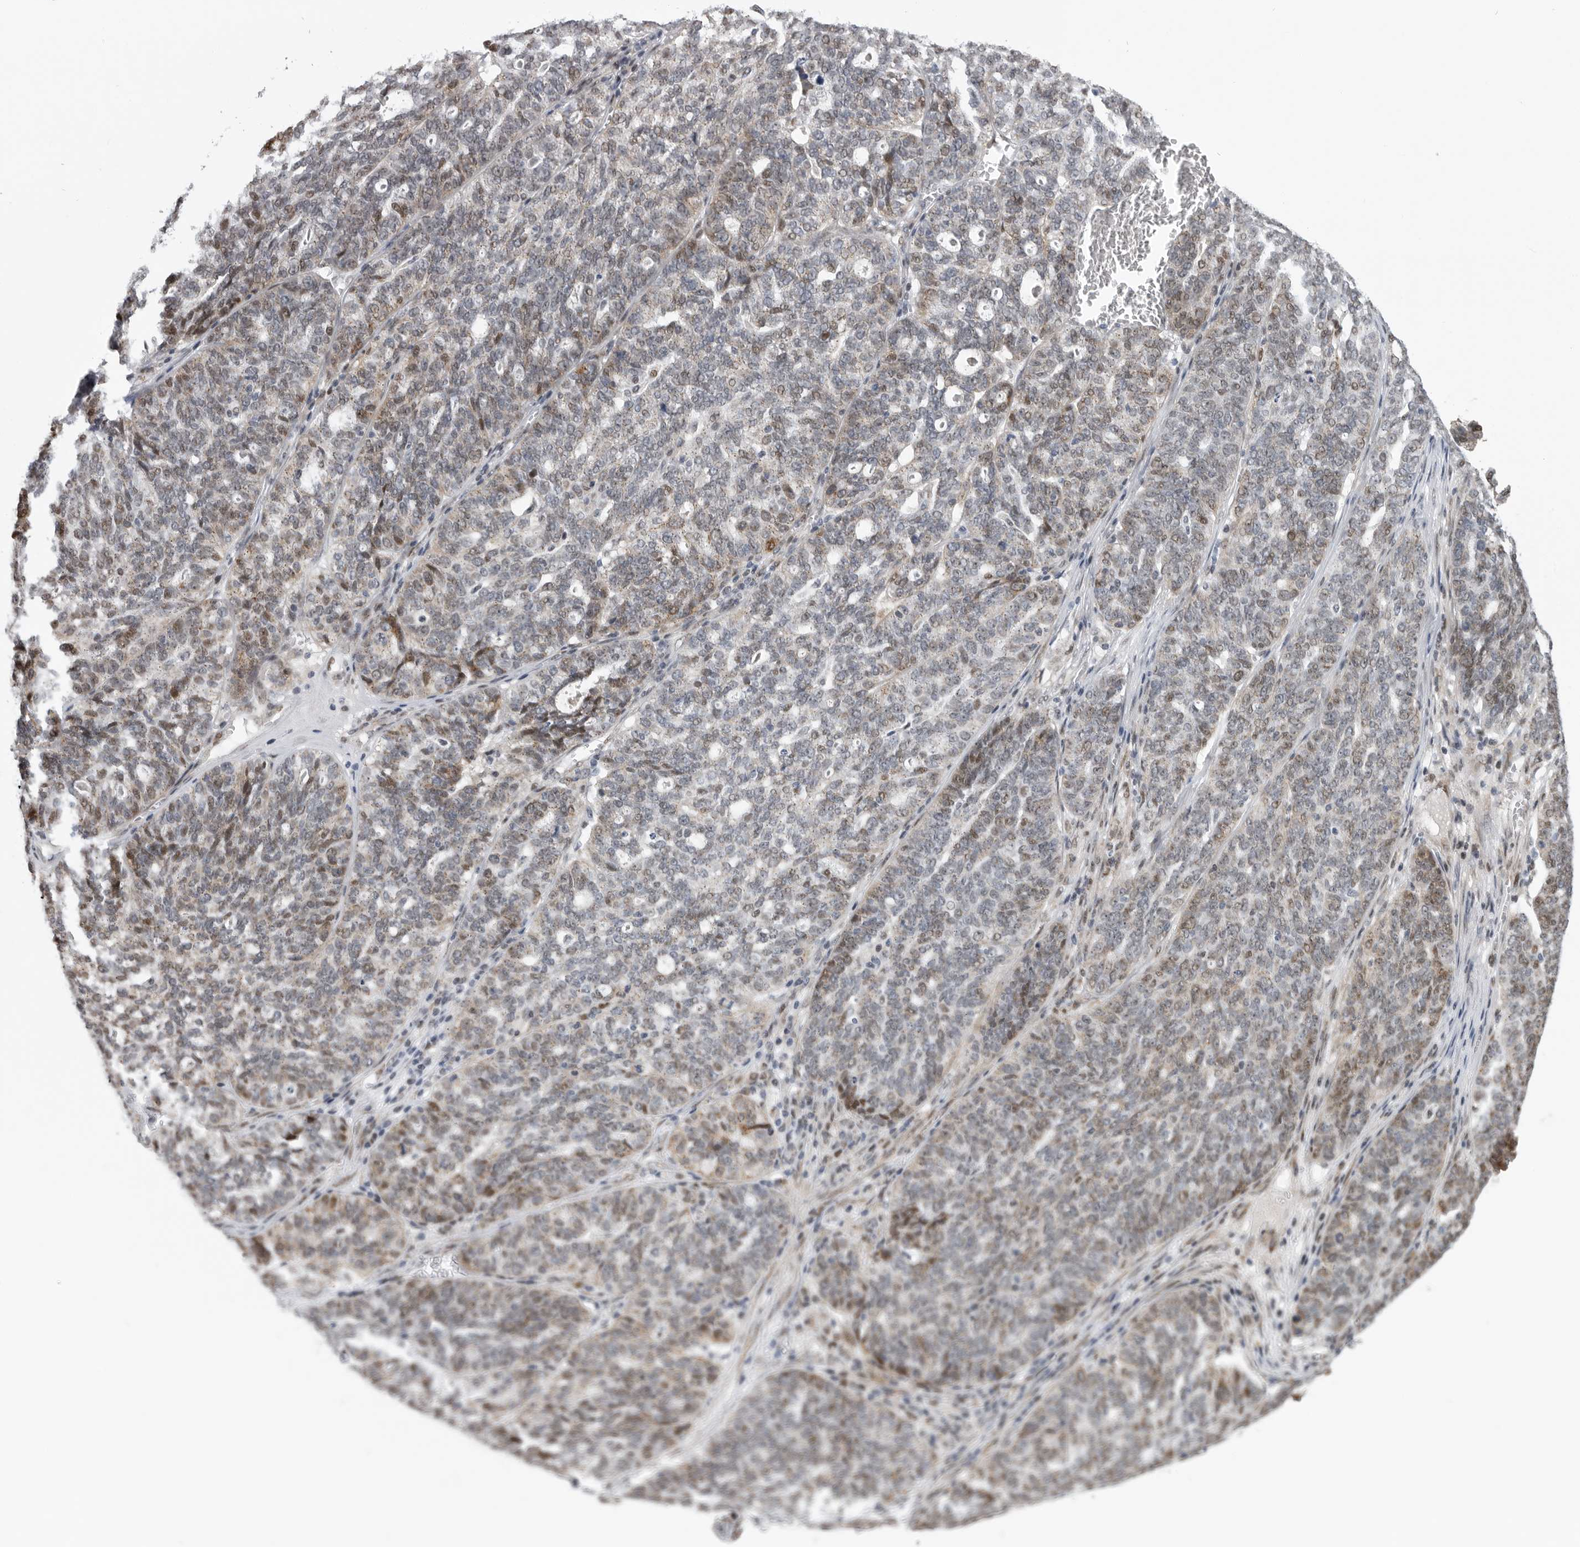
{"staining": {"intensity": "weak", "quantity": "25%-75%", "location": "cytoplasmic/membranous,nuclear"}, "tissue": "ovarian cancer", "cell_type": "Tumor cells", "image_type": "cancer", "snomed": [{"axis": "morphology", "description": "Cystadenocarcinoma, serous, NOS"}, {"axis": "topography", "description": "Ovary"}], "caption": "Immunohistochemistry (IHC) image of ovarian cancer (serous cystadenocarcinoma) stained for a protein (brown), which displays low levels of weak cytoplasmic/membranous and nuclear positivity in about 25%-75% of tumor cells.", "gene": "PCMTD1", "patient": {"sex": "female", "age": 59}}